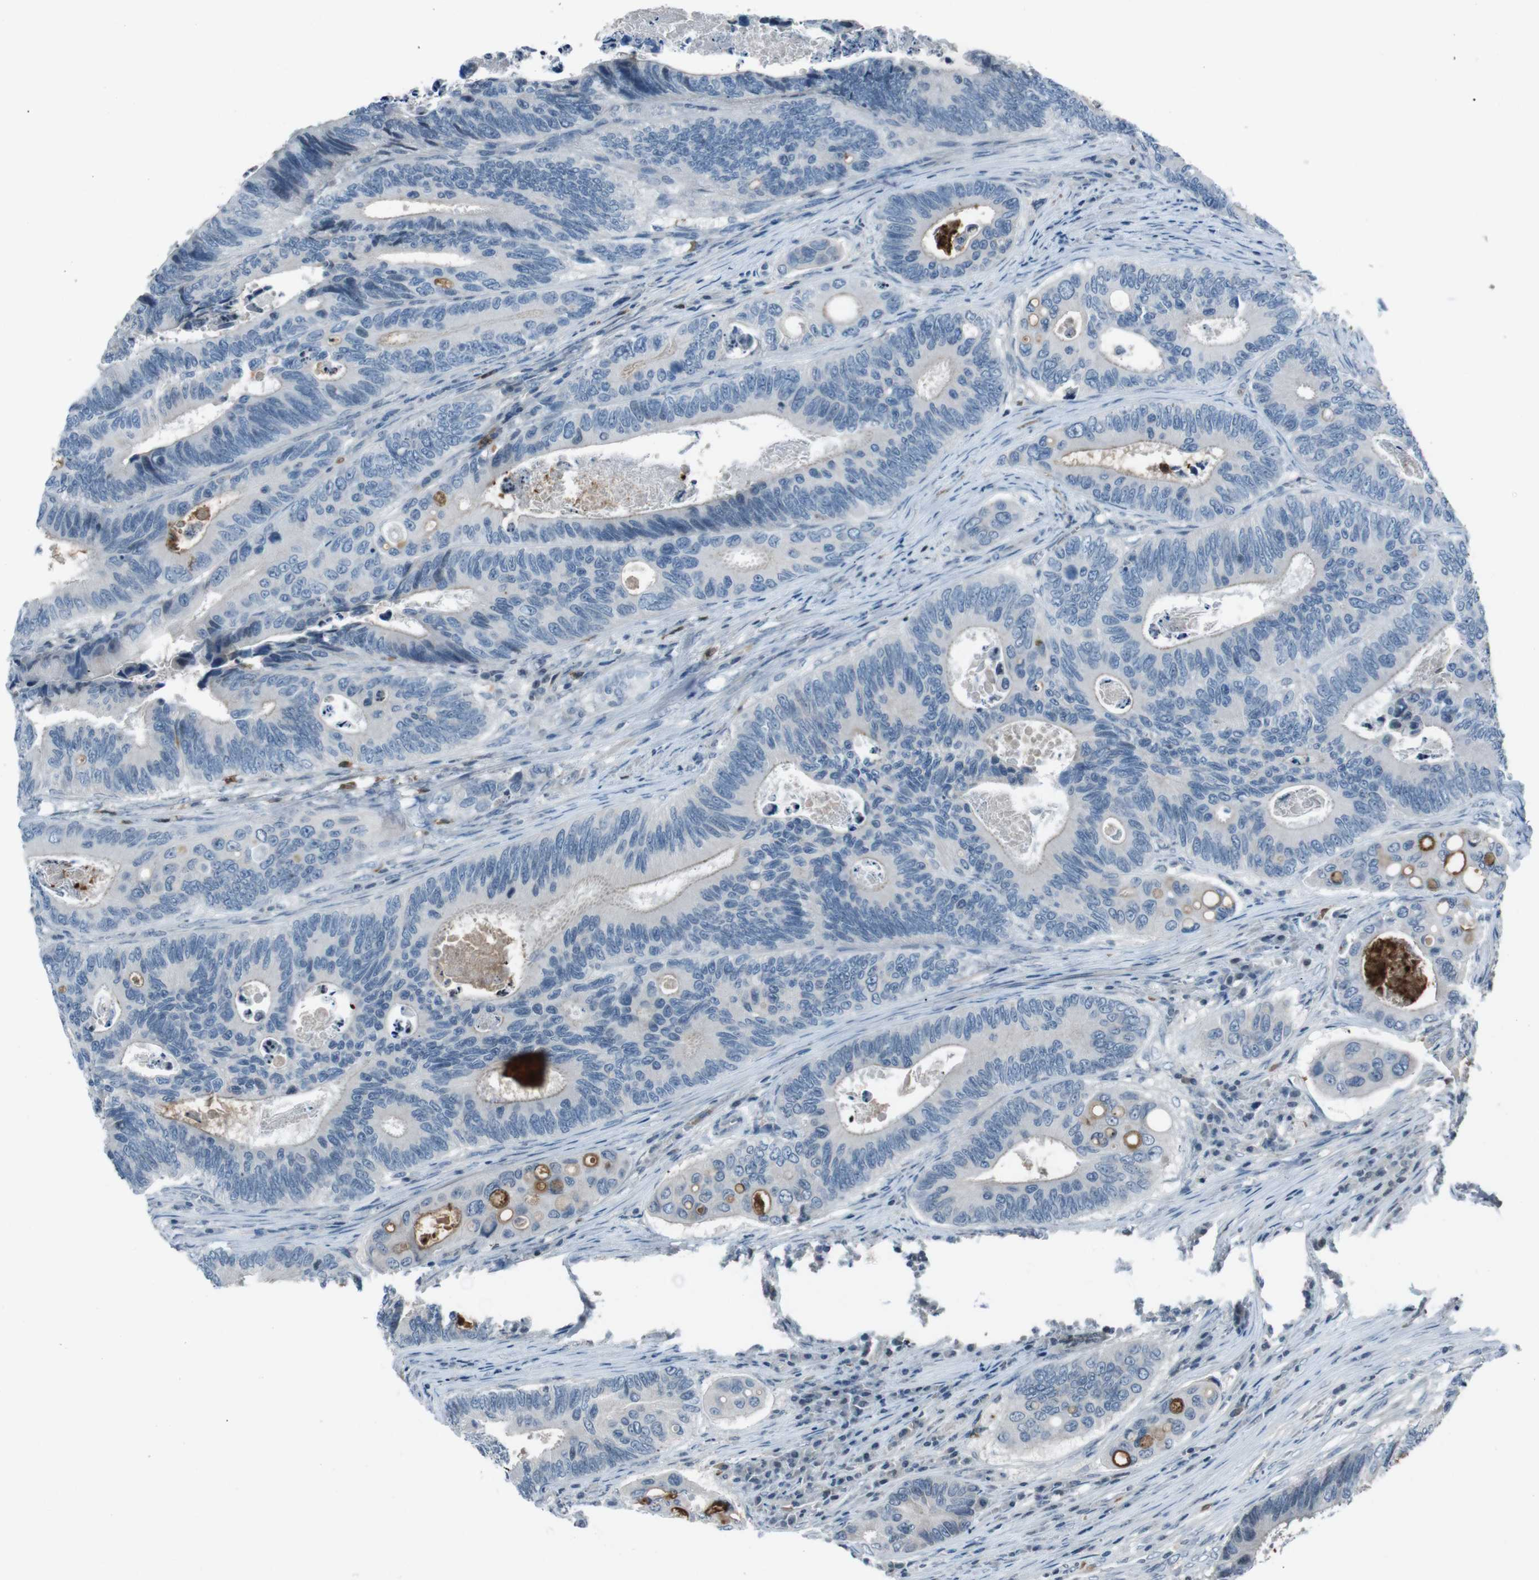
{"staining": {"intensity": "negative", "quantity": "none", "location": "none"}, "tissue": "colorectal cancer", "cell_type": "Tumor cells", "image_type": "cancer", "snomed": [{"axis": "morphology", "description": "Inflammation, NOS"}, {"axis": "morphology", "description": "Adenocarcinoma, NOS"}, {"axis": "topography", "description": "Colon"}], "caption": "A histopathology image of human colorectal adenocarcinoma is negative for staining in tumor cells. (IHC, brightfield microscopy, high magnification).", "gene": "UGT1A6", "patient": {"sex": "male", "age": 72}}